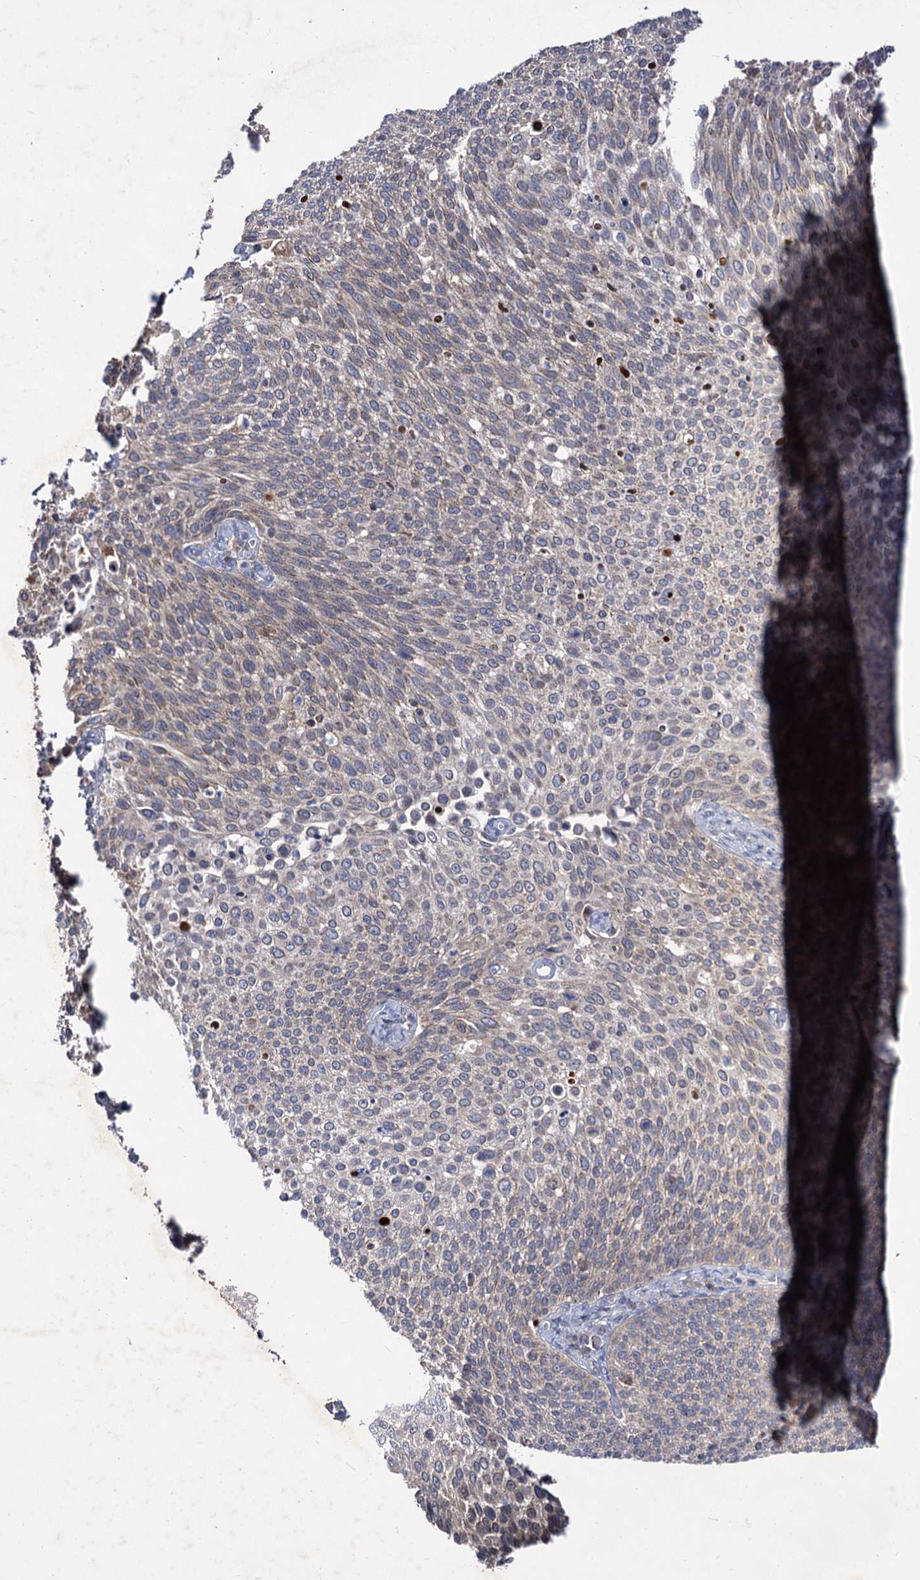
{"staining": {"intensity": "negative", "quantity": "none", "location": "none"}, "tissue": "cervical cancer", "cell_type": "Tumor cells", "image_type": "cancer", "snomed": [{"axis": "morphology", "description": "Squamous cell carcinoma, NOS"}, {"axis": "topography", "description": "Cervix"}], "caption": "Cervical squamous cell carcinoma was stained to show a protein in brown. There is no significant positivity in tumor cells.", "gene": "ACTR6", "patient": {"sex": "female", "age": 34}}